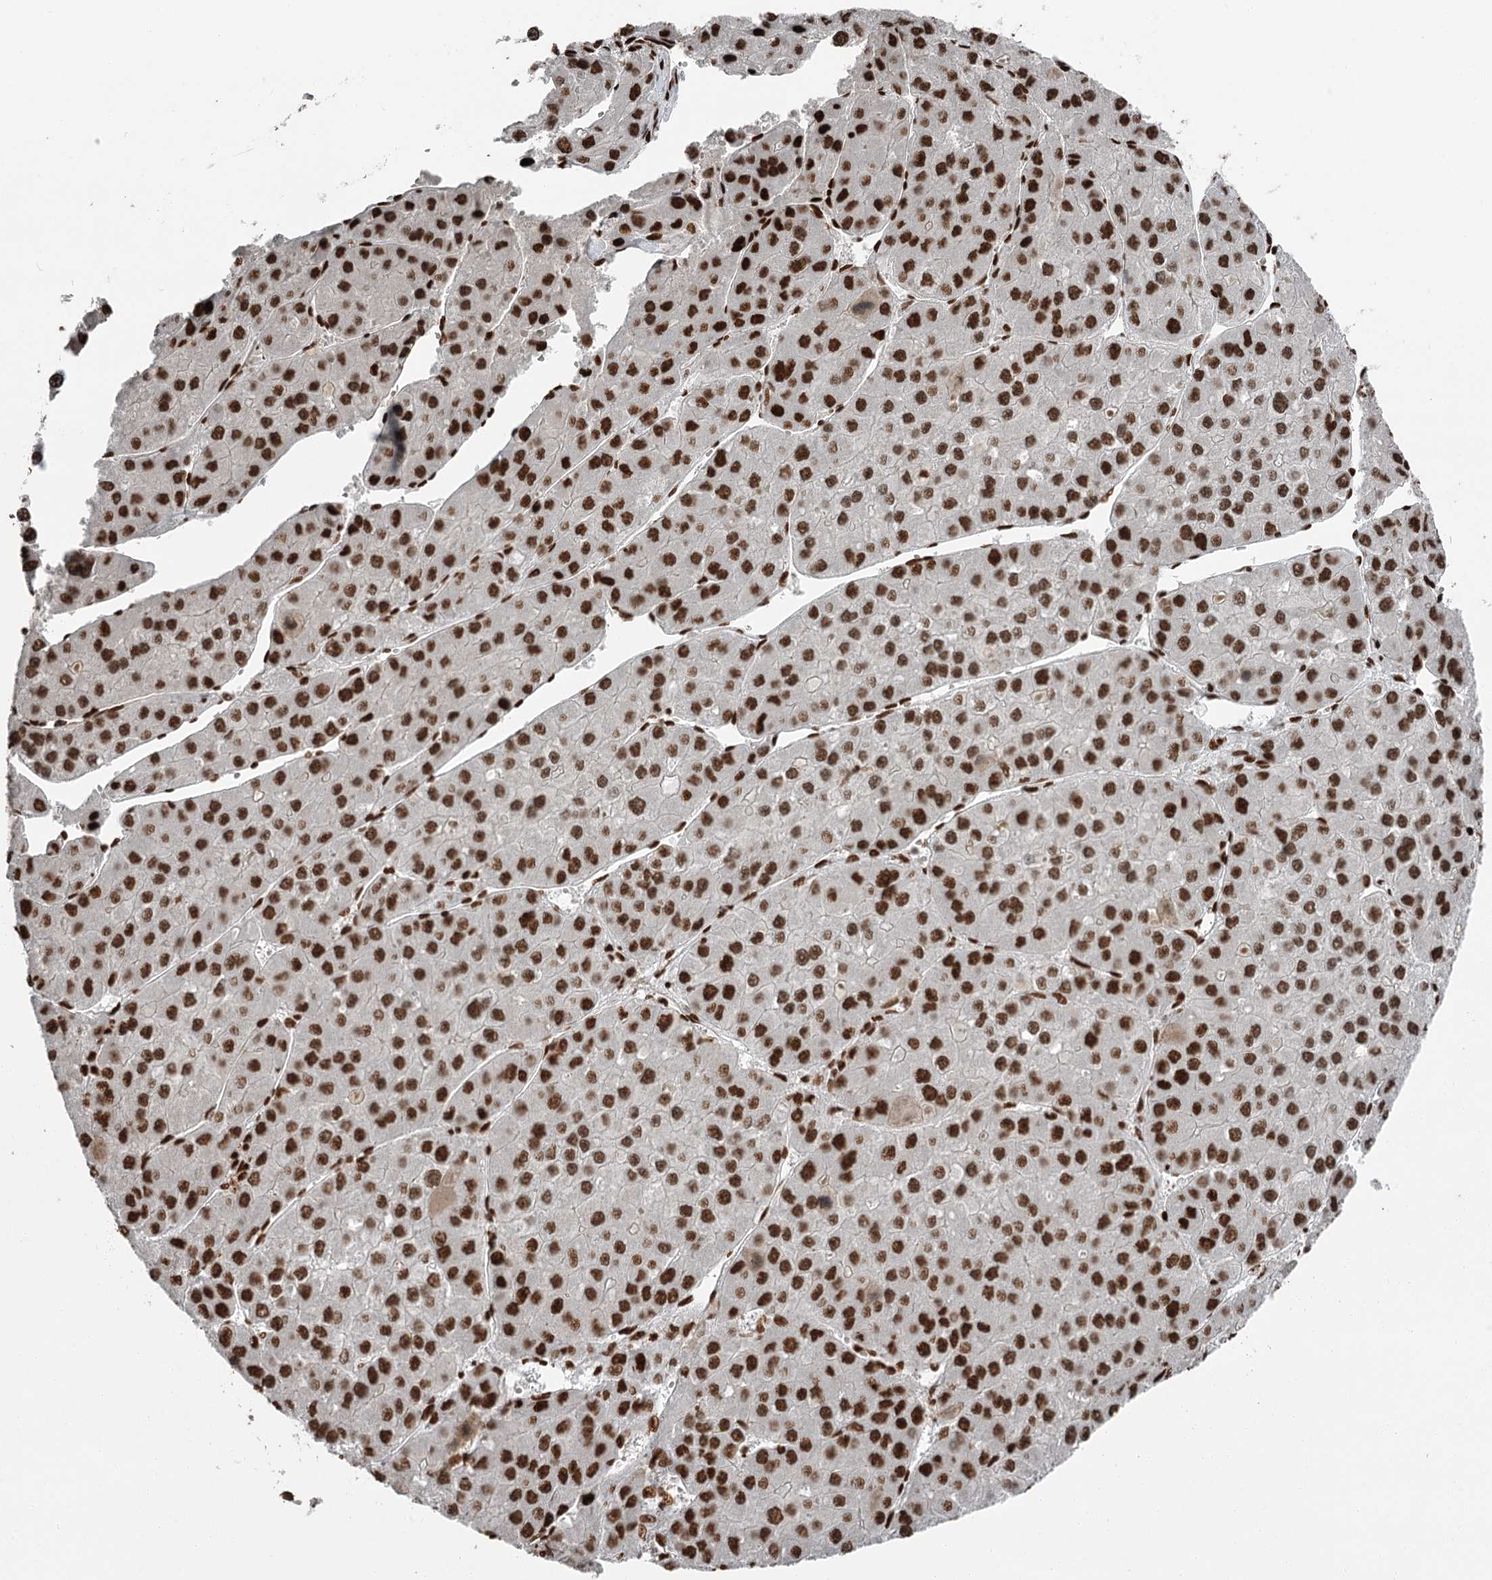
{"staining": {"intensity": "strong", "quantity": ">75%", "location": "nuclear"}, "tissue": "liver cancer", "cell_type": "Tumor cells", "image_type": "cancer", "snomed": [{"axis": "morphology", "description": "Carcinoma, Hepatocellular, NOS"}, {"axis": "topography", "description": "Liver"}], "caption": "Strong nuclear positivity is present in about >75% of tumor cells in liver cancer. (Brightfield microscopy of DAB IHC at high magnification).", "gene": "RBBP7", "patient": {"sex": "female", "age": 73}}